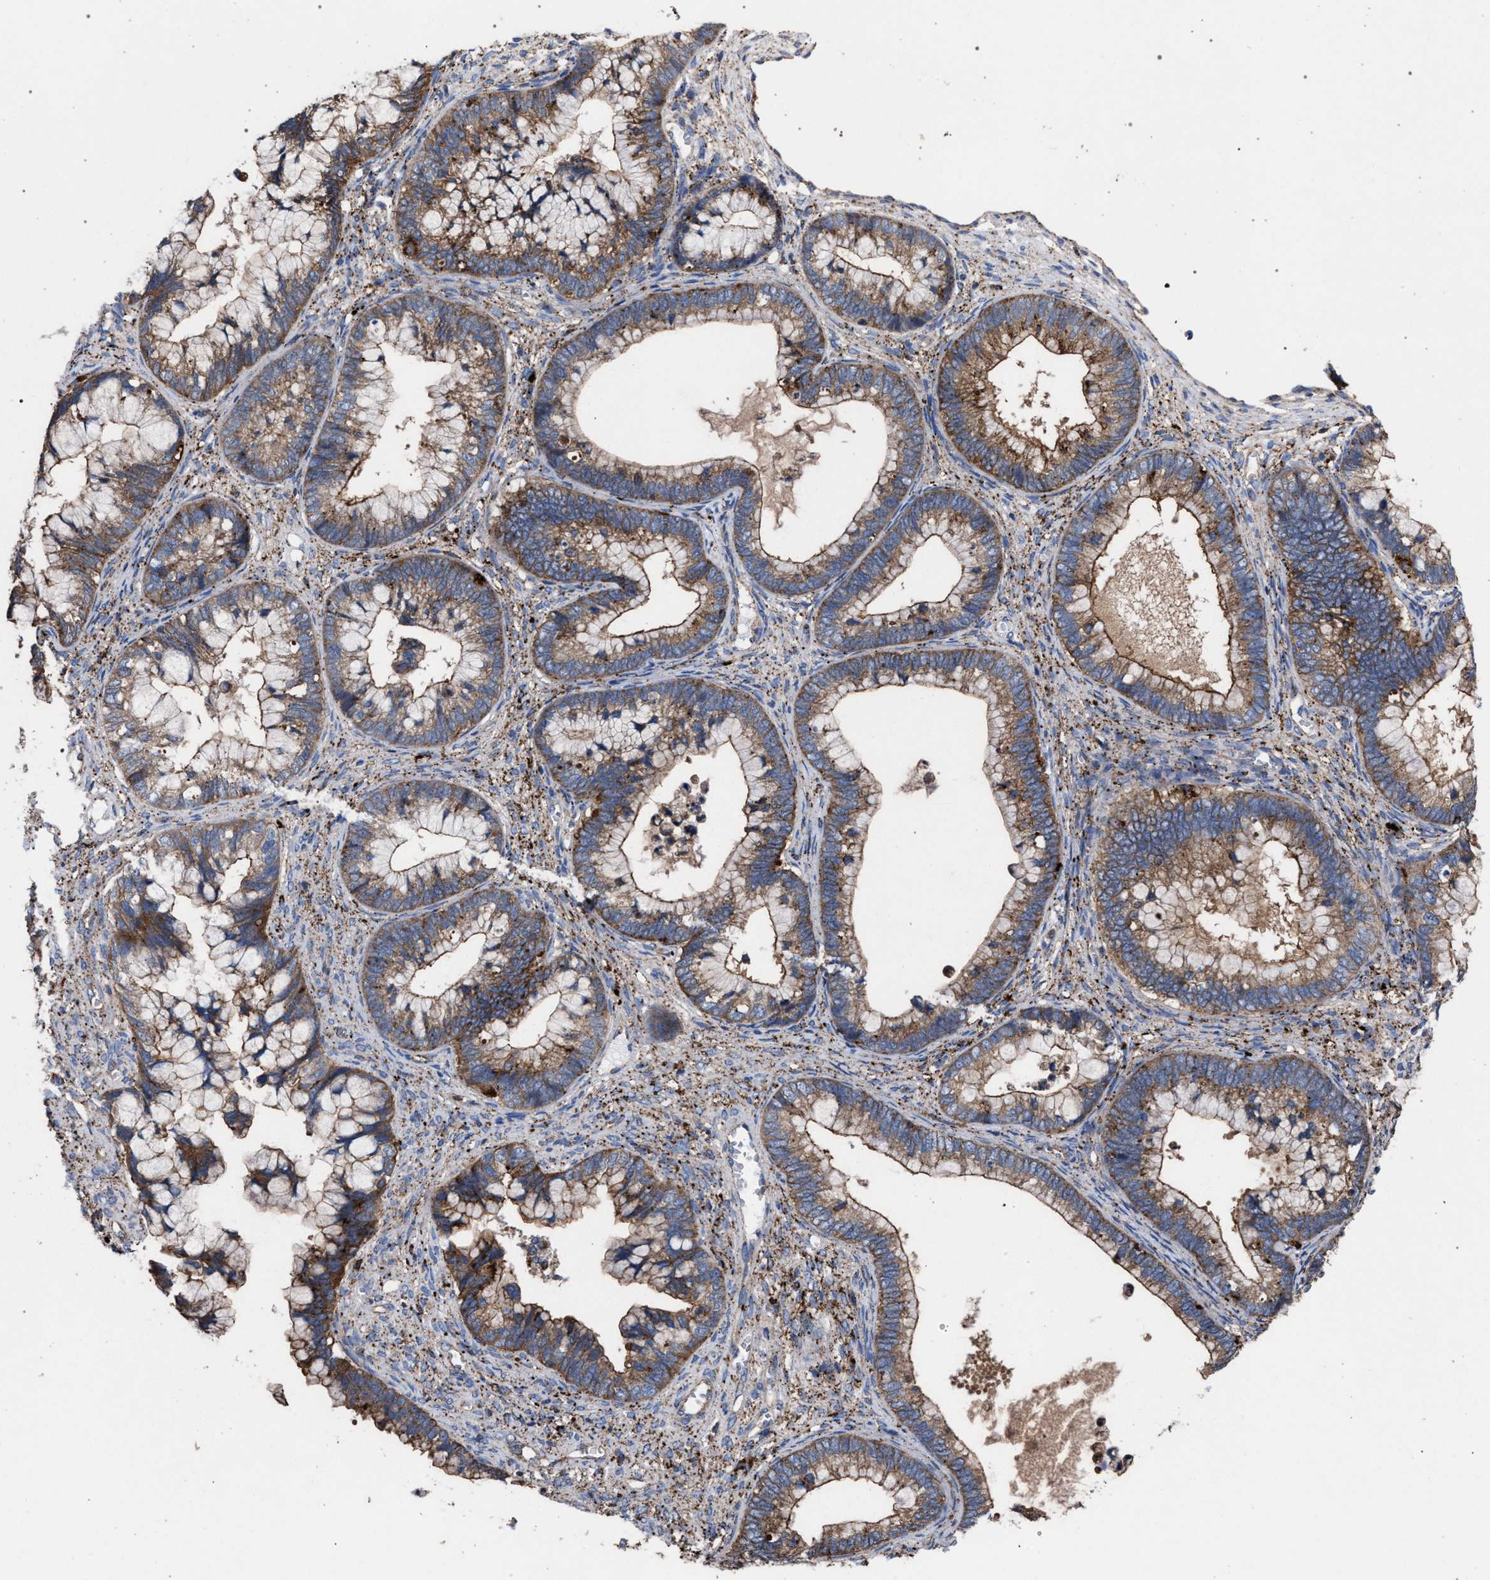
{"staining": {"intensity": "moderate", "quantity": ">75%", "location": "cytoplasmic/membranous"}, "tissue": "cervical cancer", "cell_type": "Tumor cells", "image_type": "cancer", "snomed": [{"axis": "morphology", "description": "Adenocarcinoma, NOS"}, {"axis": "topography", "description": "Cervix"}], "caption": "There is medium levels of moderate cytoplasmic/membranous positivity in tumor cells of cervical cancer, as demonstrated by immunohistochemical staining (brown color).", "gene": "PPT1", "patient": {"sex": "female", "age": 44}}